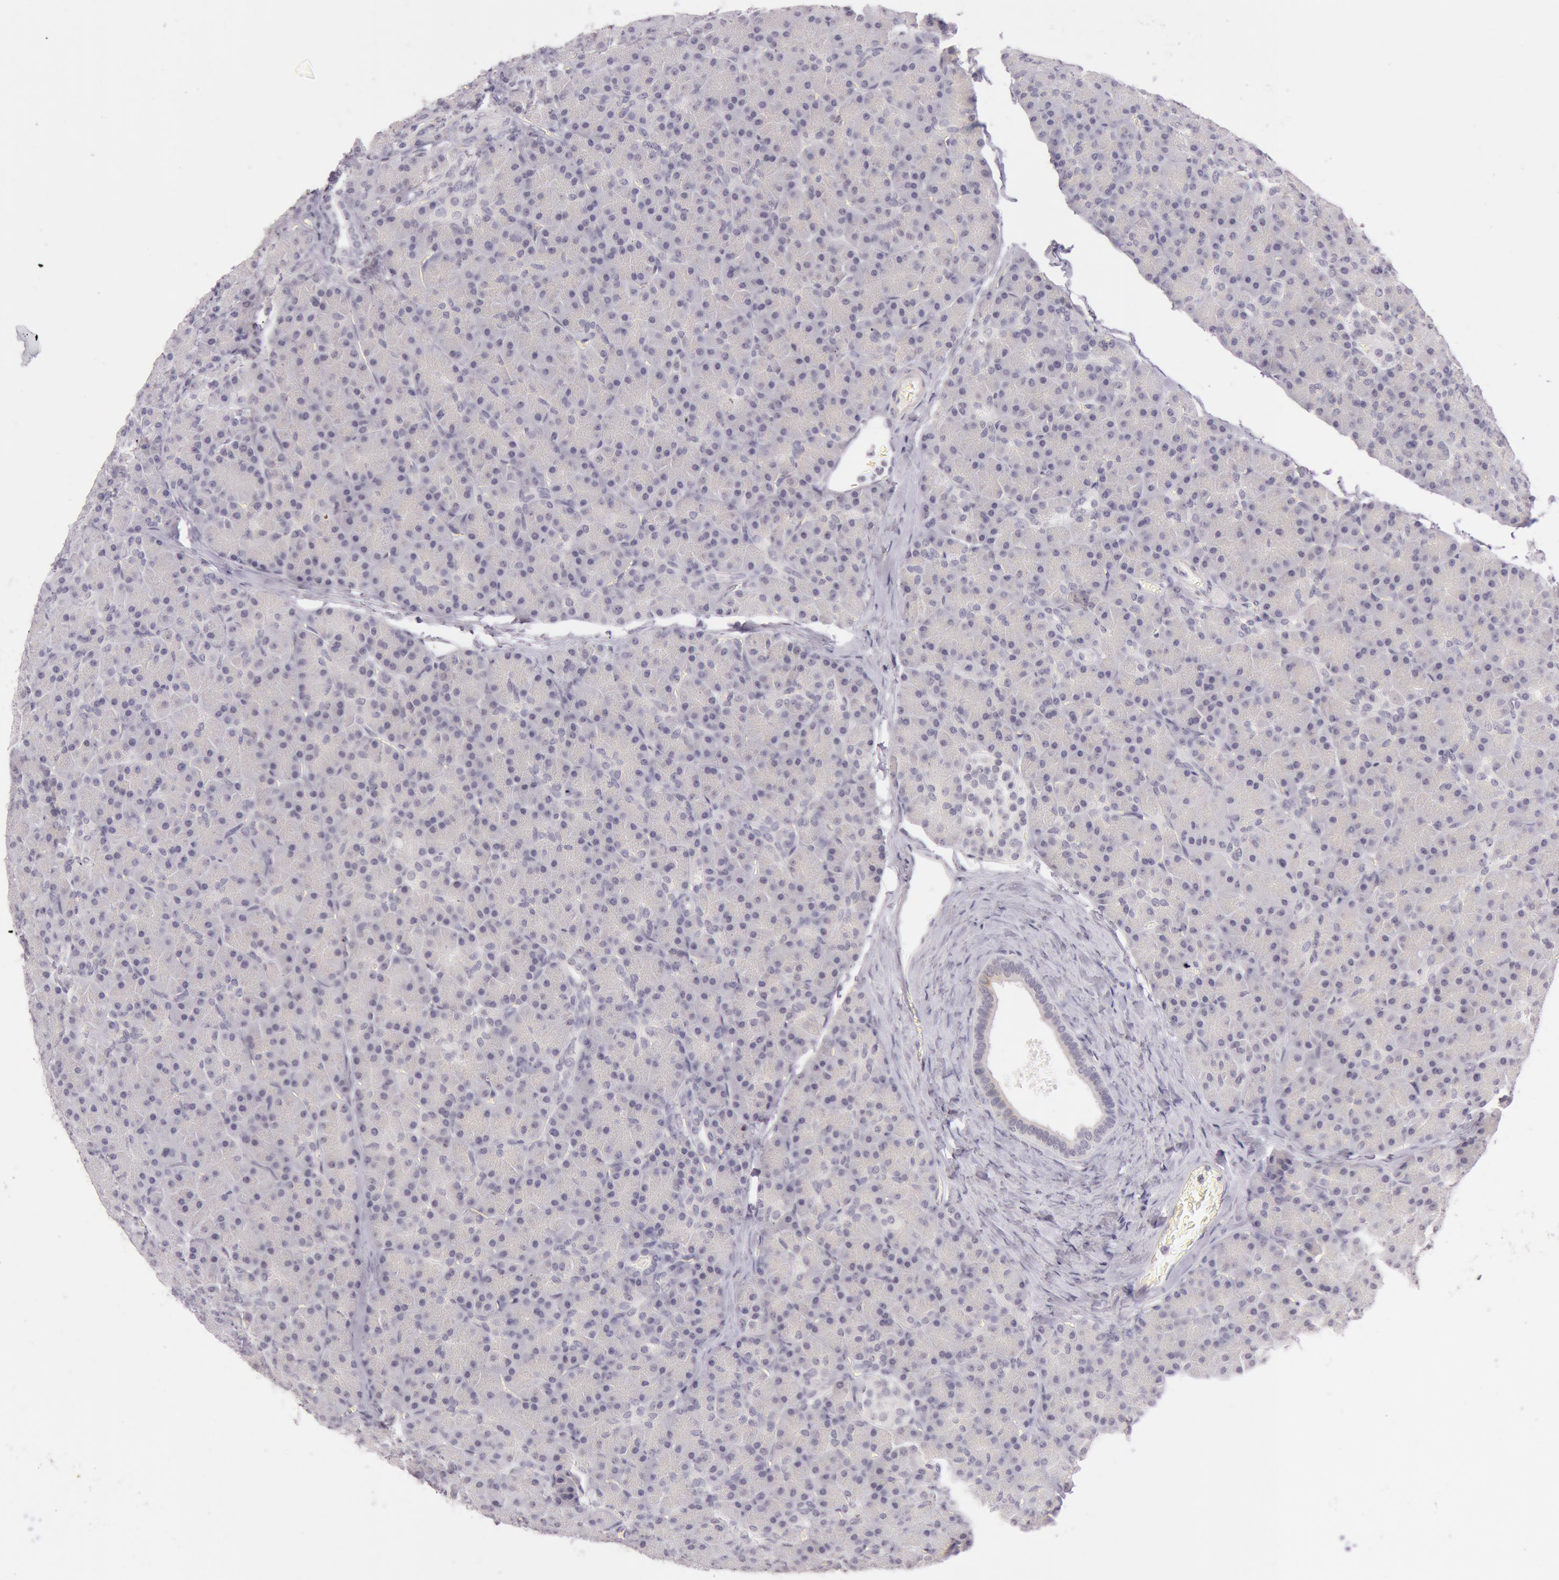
{"staining": {"intensity": "negative", "quantity": "none", "location": "none"}, "tissue": "pancreas", "cell_type": "Exocrine glandular cells", "image_type": "normal", "snomed": [{"axis": "morphology", "description": "Normal tissue, NOS"}, {"axis": "topography", "description": "Pancreas"}], "caption": "An image of pancreas stained for a protein reveals no brown staining in exocrine glandular cells. The staining was performed using DAB (3,3'-diaminobenzidine) to visualize the protein expression in brown, while the nuclei were stained in blue with hematoxylin (Magnification: 20x).", "gene": "RBMY1A1", "patient": {"sex": "female", "age": 43}}